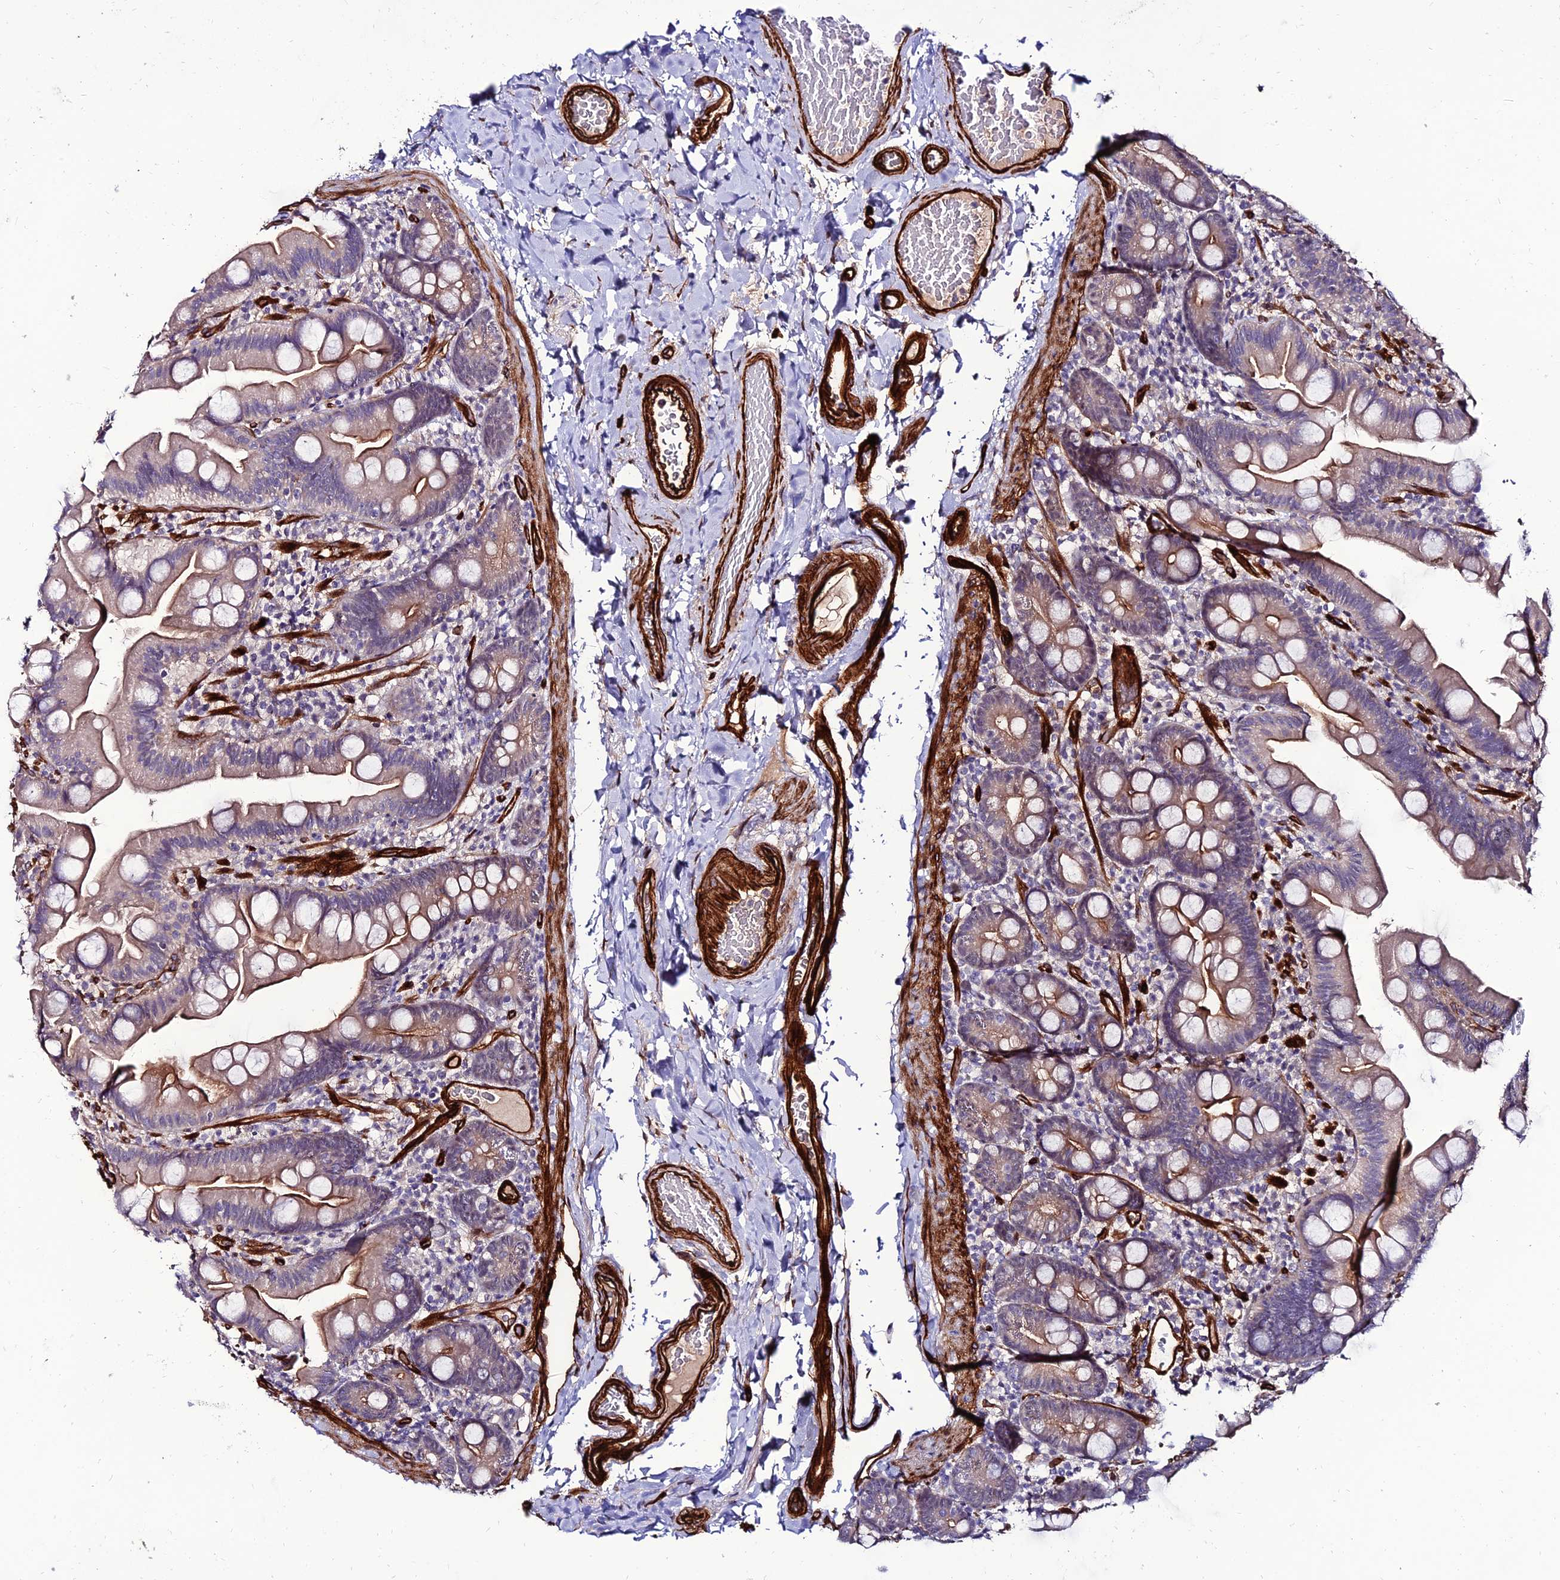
{"staining": {"intensity": "moderate", "quantity": "25%-75%", "location": "cytoplasmic/membranous"}, "tissue": "small intestine", "cell_type": "Glandular cells", "image_type": "normal", "snomed": [{"axis": "morphology", "description": "Normal tissue, NOS"}, {"axis": "topography", "description": "Small intestine"}], "caption": "The immunohistochemical stain highlights moderate cytoplasmic/membranous positivity in glandular cells of normal small intestine. Using DAB (3,3'-diaminobenzidine) (brown) and hematoxylin (blue) stains, captured at high magnification using brightfield microscopy.", "gene": "ALDH3B2", "patient": {"sex": "female", "age": 68}}